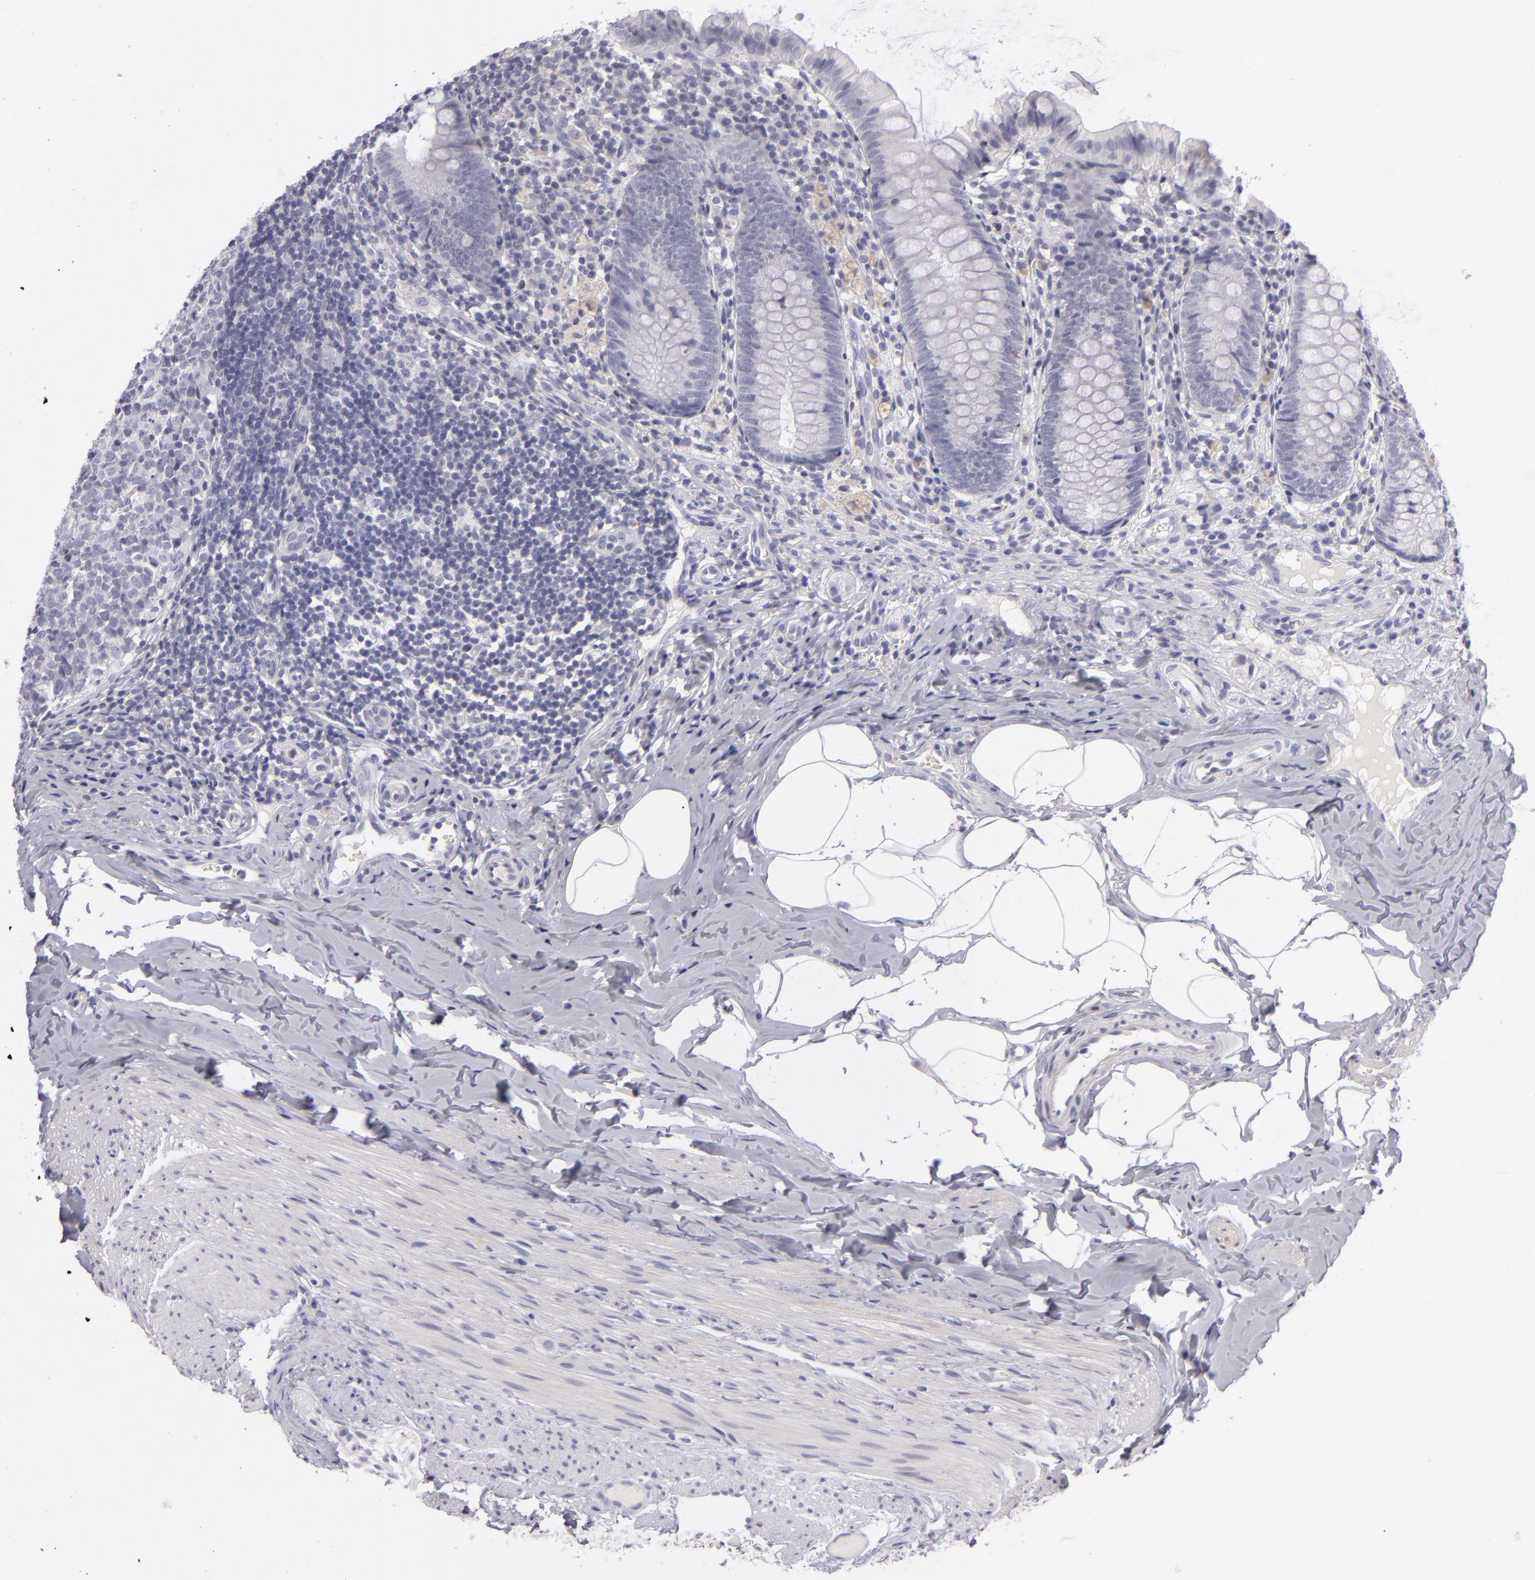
{"staining": {"intensity": "weak", "quantity": "<25%", "location": "cytoplasmic/membranous"}, "tissue": "appendix", "cell_type": "Glandular cells", "image_type": "normal", "snomed": [{"axis": "morphology", "description": "Normal tissue, NOS"}, {"axis": "topography", "description": "Appendix"}], "caption": "High power microscopy histopathology image of an immunohistochemistry (IHC) micrograph of benign appendix, revealing no significant expression in glandular cells.", "gene": "TNNC1", "patient": {"sex": "female", "age": 9}}